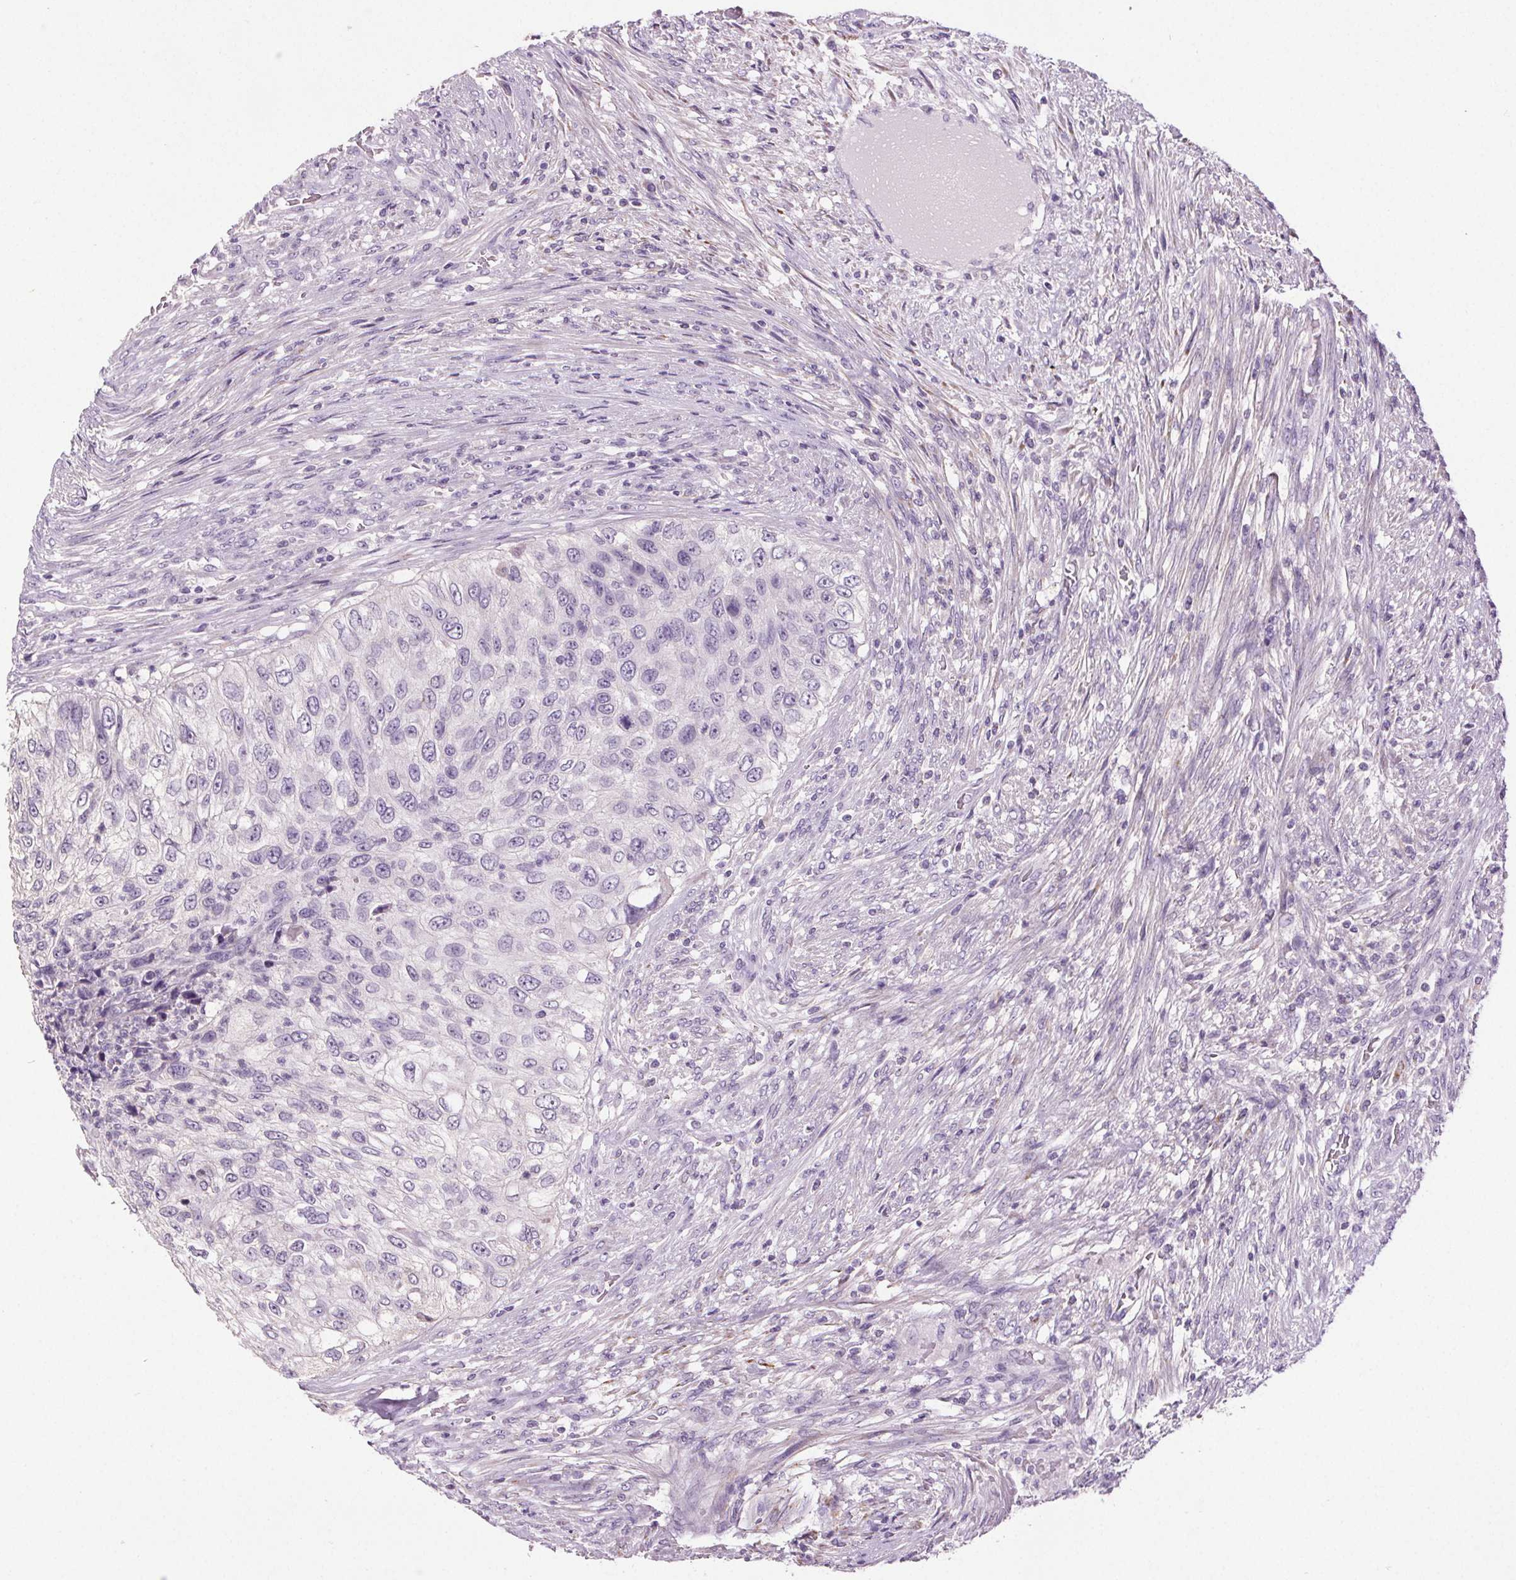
{"staining": {"intensity": "negative", "quantity": "none", "location": "none"}, "tissue": "urothelial cancer", "cell_type": "Tumor cells", "image_type": "cancer", "snomed": [{"axis": "morphology", "description": "Urothelial carcinoma, High grade"}, {"axis": "topography", "description": "Urinary bladder"}], "caption": "IHC micrograph of neoplastic tissue: urothelial carcinoma (high-grade) stained with DAB demonstrates no significant protein expression in tumor cells. (Stains: DAB (3,3'-diaminobenzidine) immunohistochemistry (IHC) with hematoxylin counter stain, Microscopy: brightfield microscopy at high magnification).", "gene": "GPIHBP1", "patient": {"sex": "female", "age": 60}}